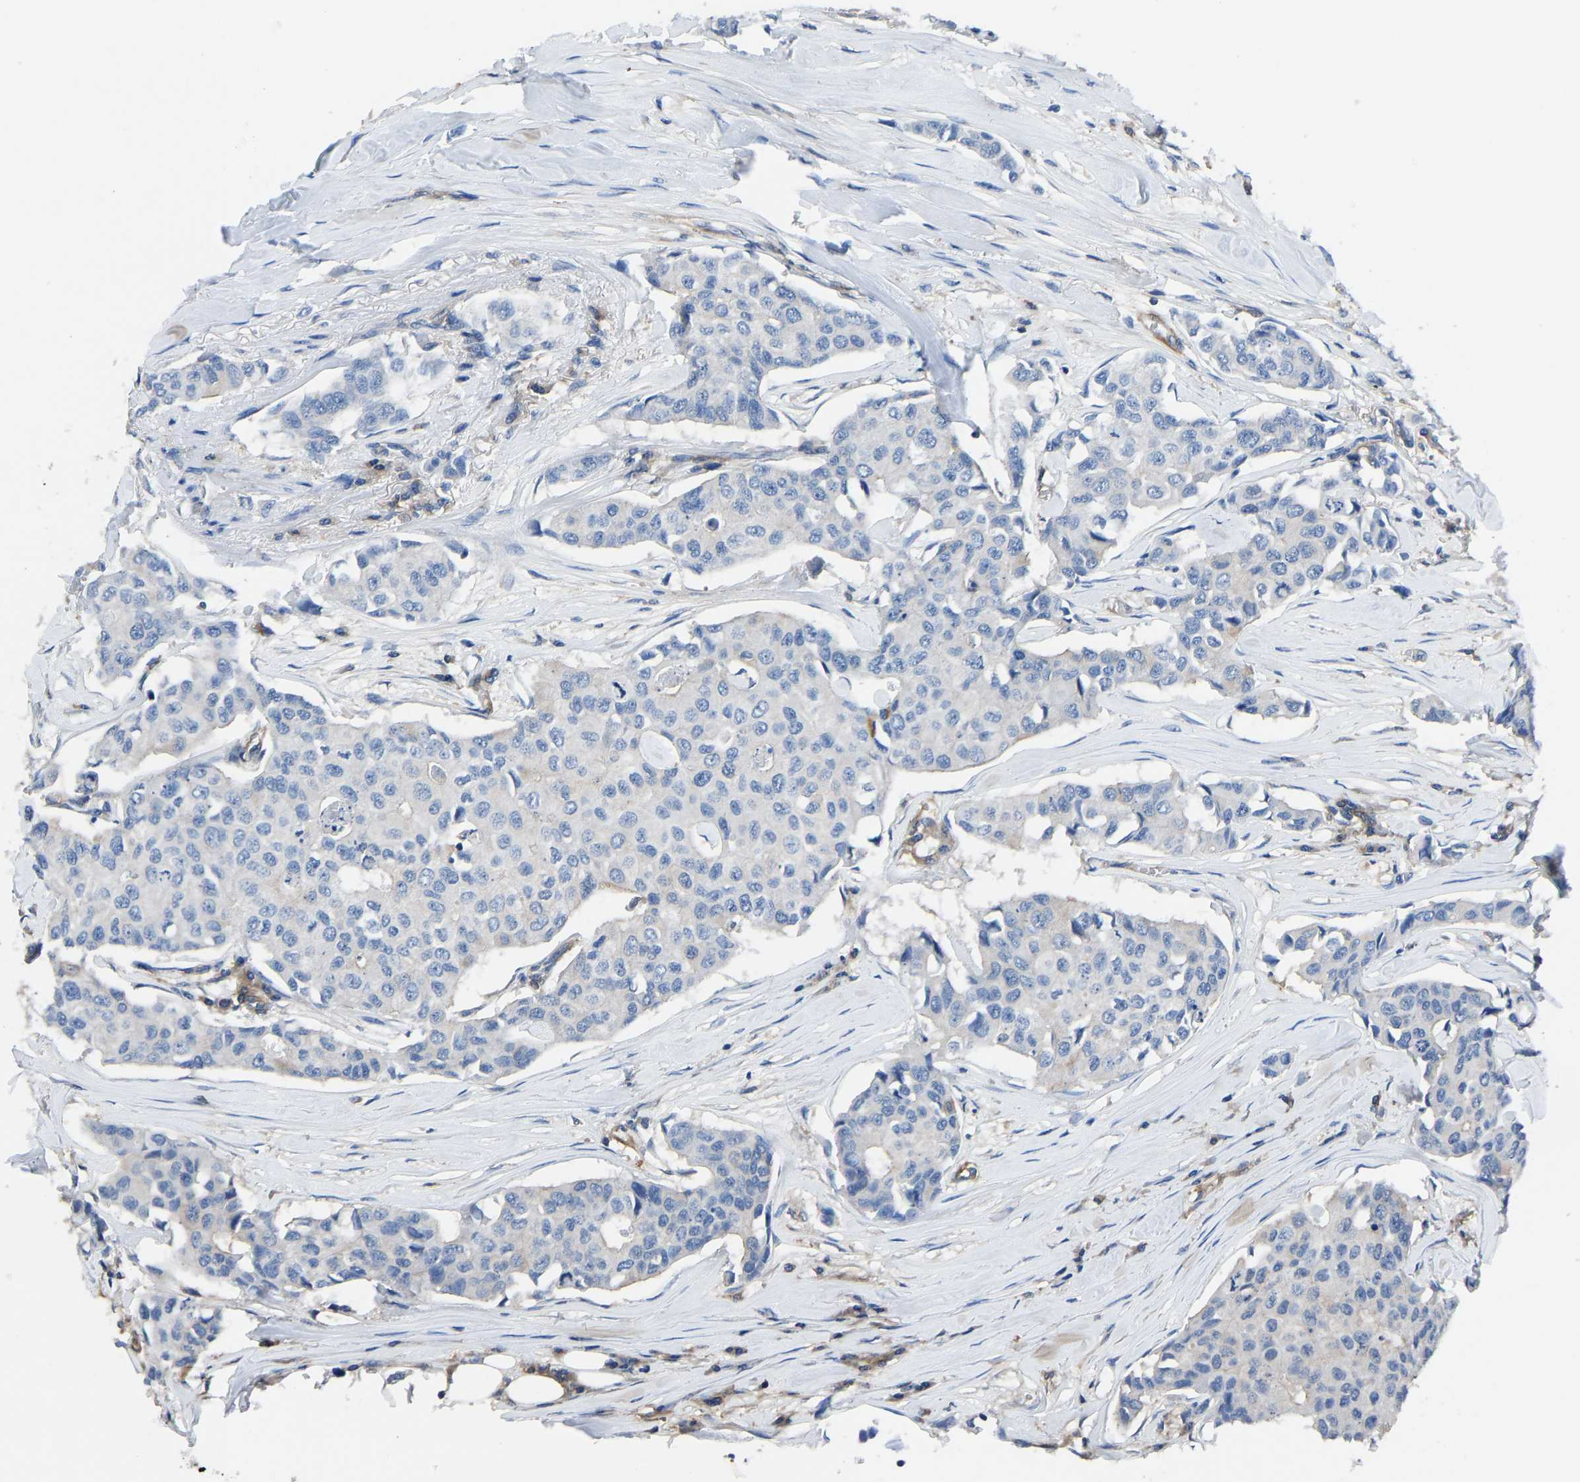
{"staining": {"intensity": "negative", "quantity": "none", "location": "none"}, "tissue": "breast cancer", "cell_type": "Tumor cells", "image_type": "cancer", "snomed": [{"axis": "morphology", "description": "Duct carcinoma"}, {"axis": "topography", "description": "Breast"}], "caption": "Breast cancer was stained to show a protein in brown. There is no significant positivity in tumor cells.", "gene": "PRKAR1A", "patient": {"sex": "female", "age": 80}}